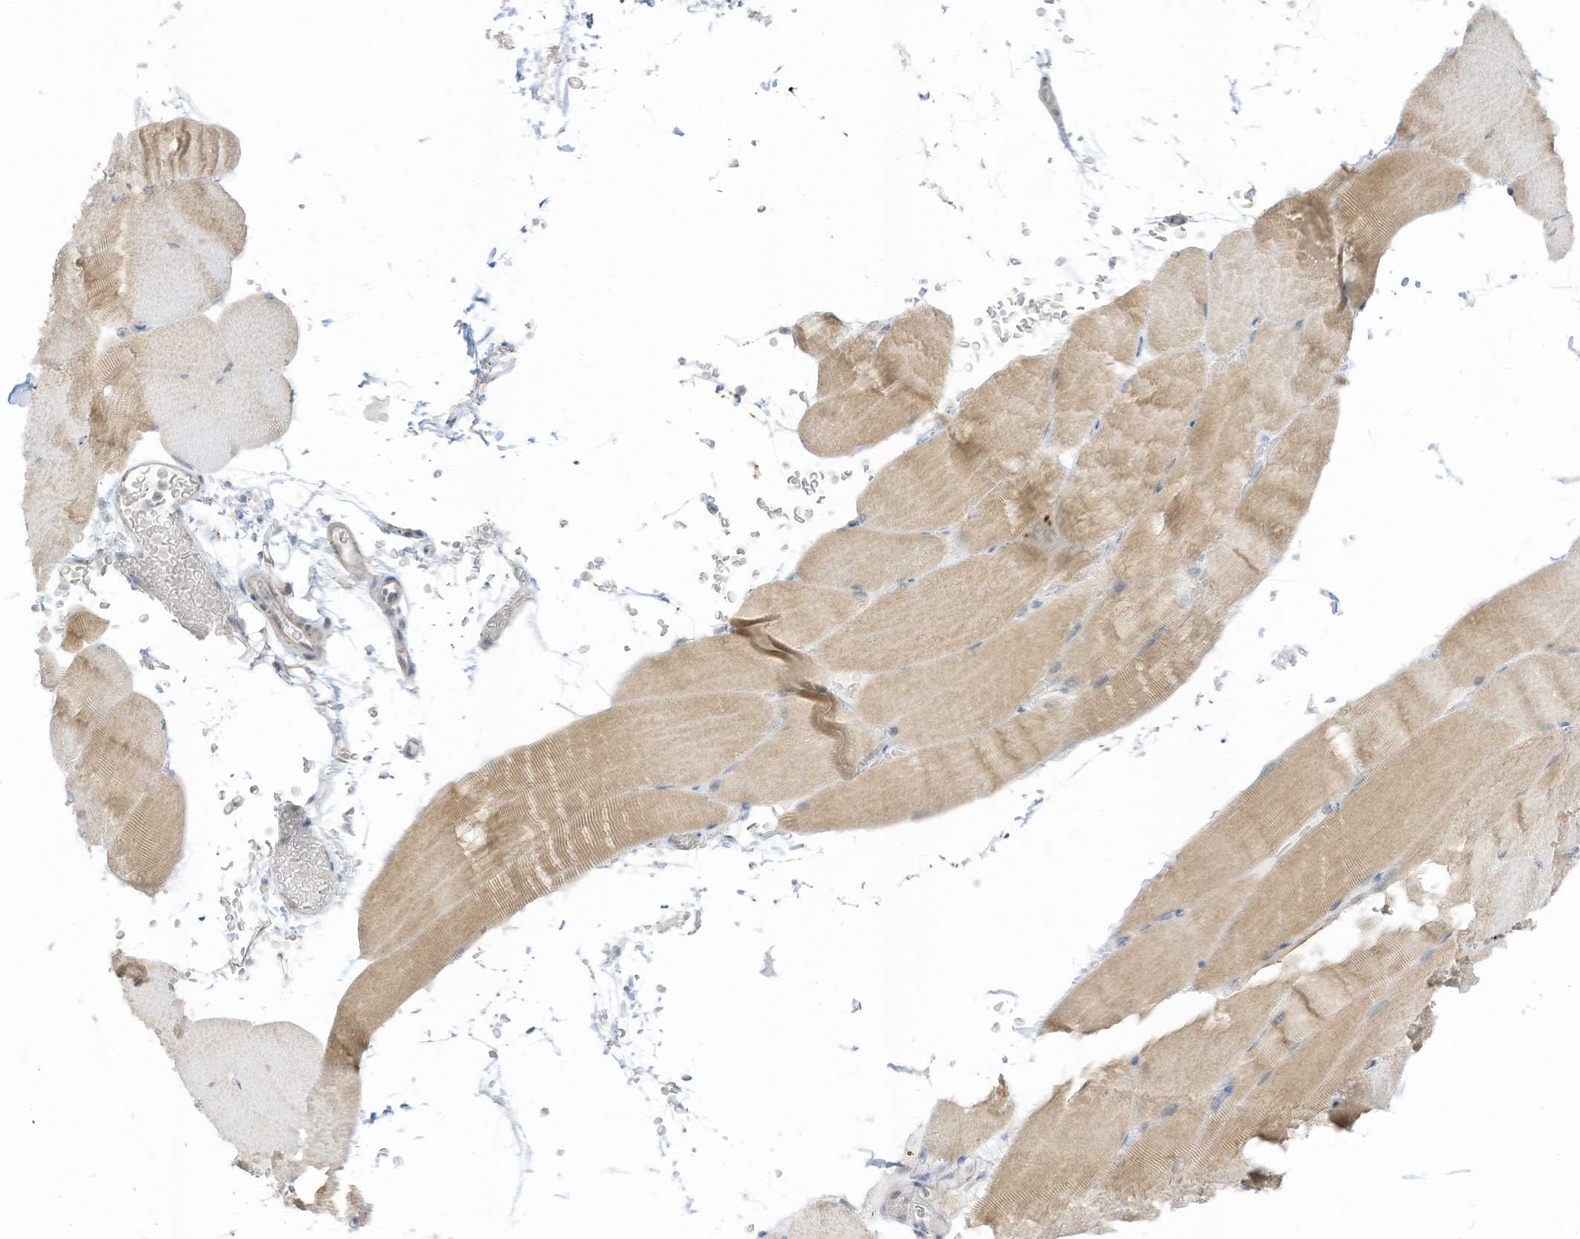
{"staining": {"intensity": "moderate", "quantity": ">75%", "location": "cytoplasmic/membranous"}, "tissue": "skeletal muscle", "cell_type": "Myocytes", "image_type": "normal", "snomed": [{"axis": "morphology", "description": "Normal tissue, NOS"}, {"axis": "topography", "description": "Skeletal muscle"}, {"axis": "topography", "description": "Parathyroid gland"}], "caption": "Approximately >75% of myocytes in normal human skeletal muscle demonstrate moderate cytoplasmic/membranous protein expression as visualized by brown immunohistochemical staining.", "gene": "ASPRV1", "patient": {"sex": "female", "age": 37}}